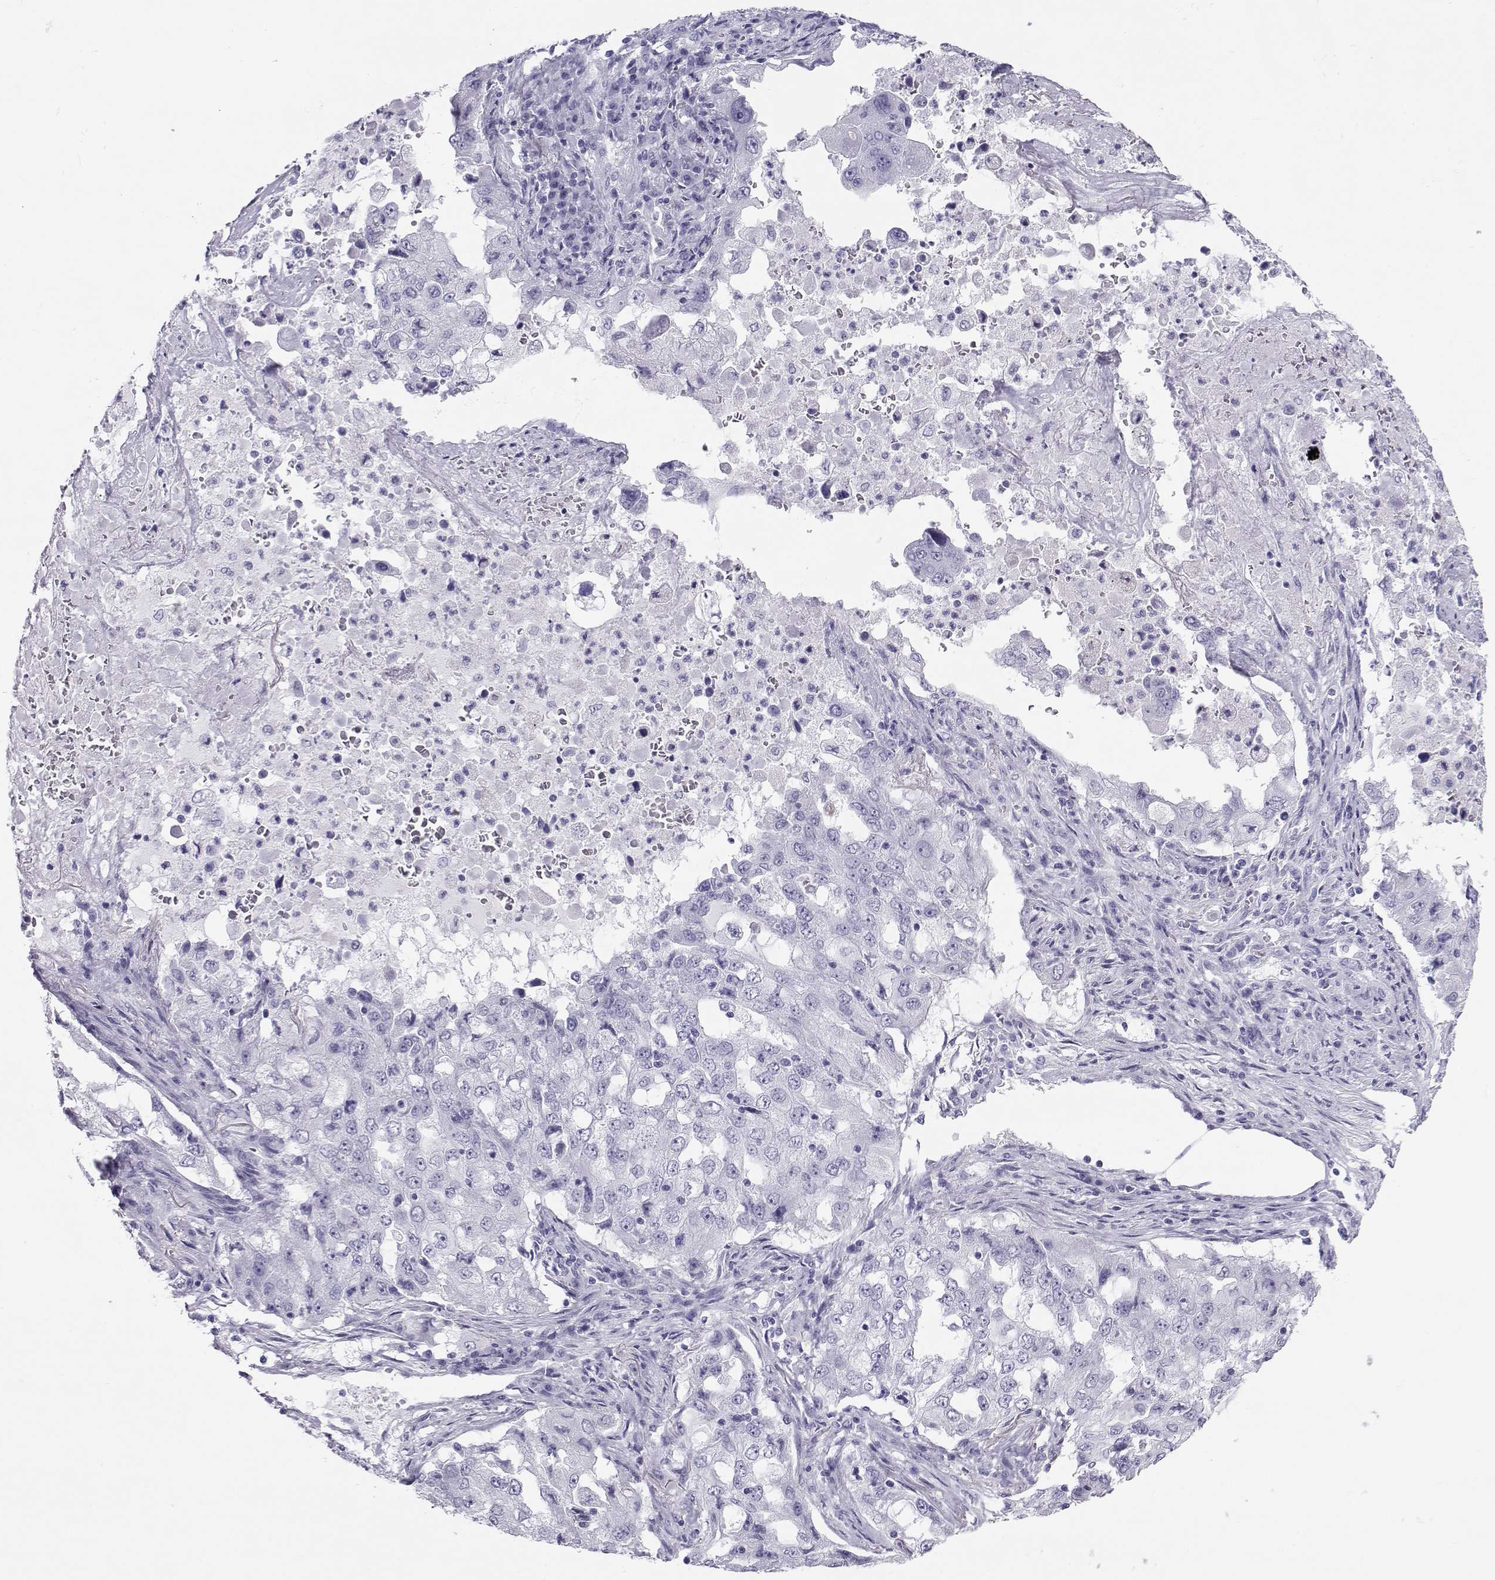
{"staining": {"intensity": "negative", "quantity": "none", "location": "none"}, "tissue": "lung cancer", "cell_type": "Tumor cells", "image_type": "cancer", "snomed": [{"axis": "morphology", "description": "Adenocarcinoma, NOS"}, {"axis": "topography", "description": "Lung"}], "caption": "High magnification brightfield microscopy of lung adenocarcinoma stained with DAB (3,3'-diaminobenzidine) (brown) and counterstained with hematoxylin (blue): tumor cells show no significant staining. (DAB IHC, high magnification).", "gene": "SST", "patient": {"sex": "female", "age": 61}}